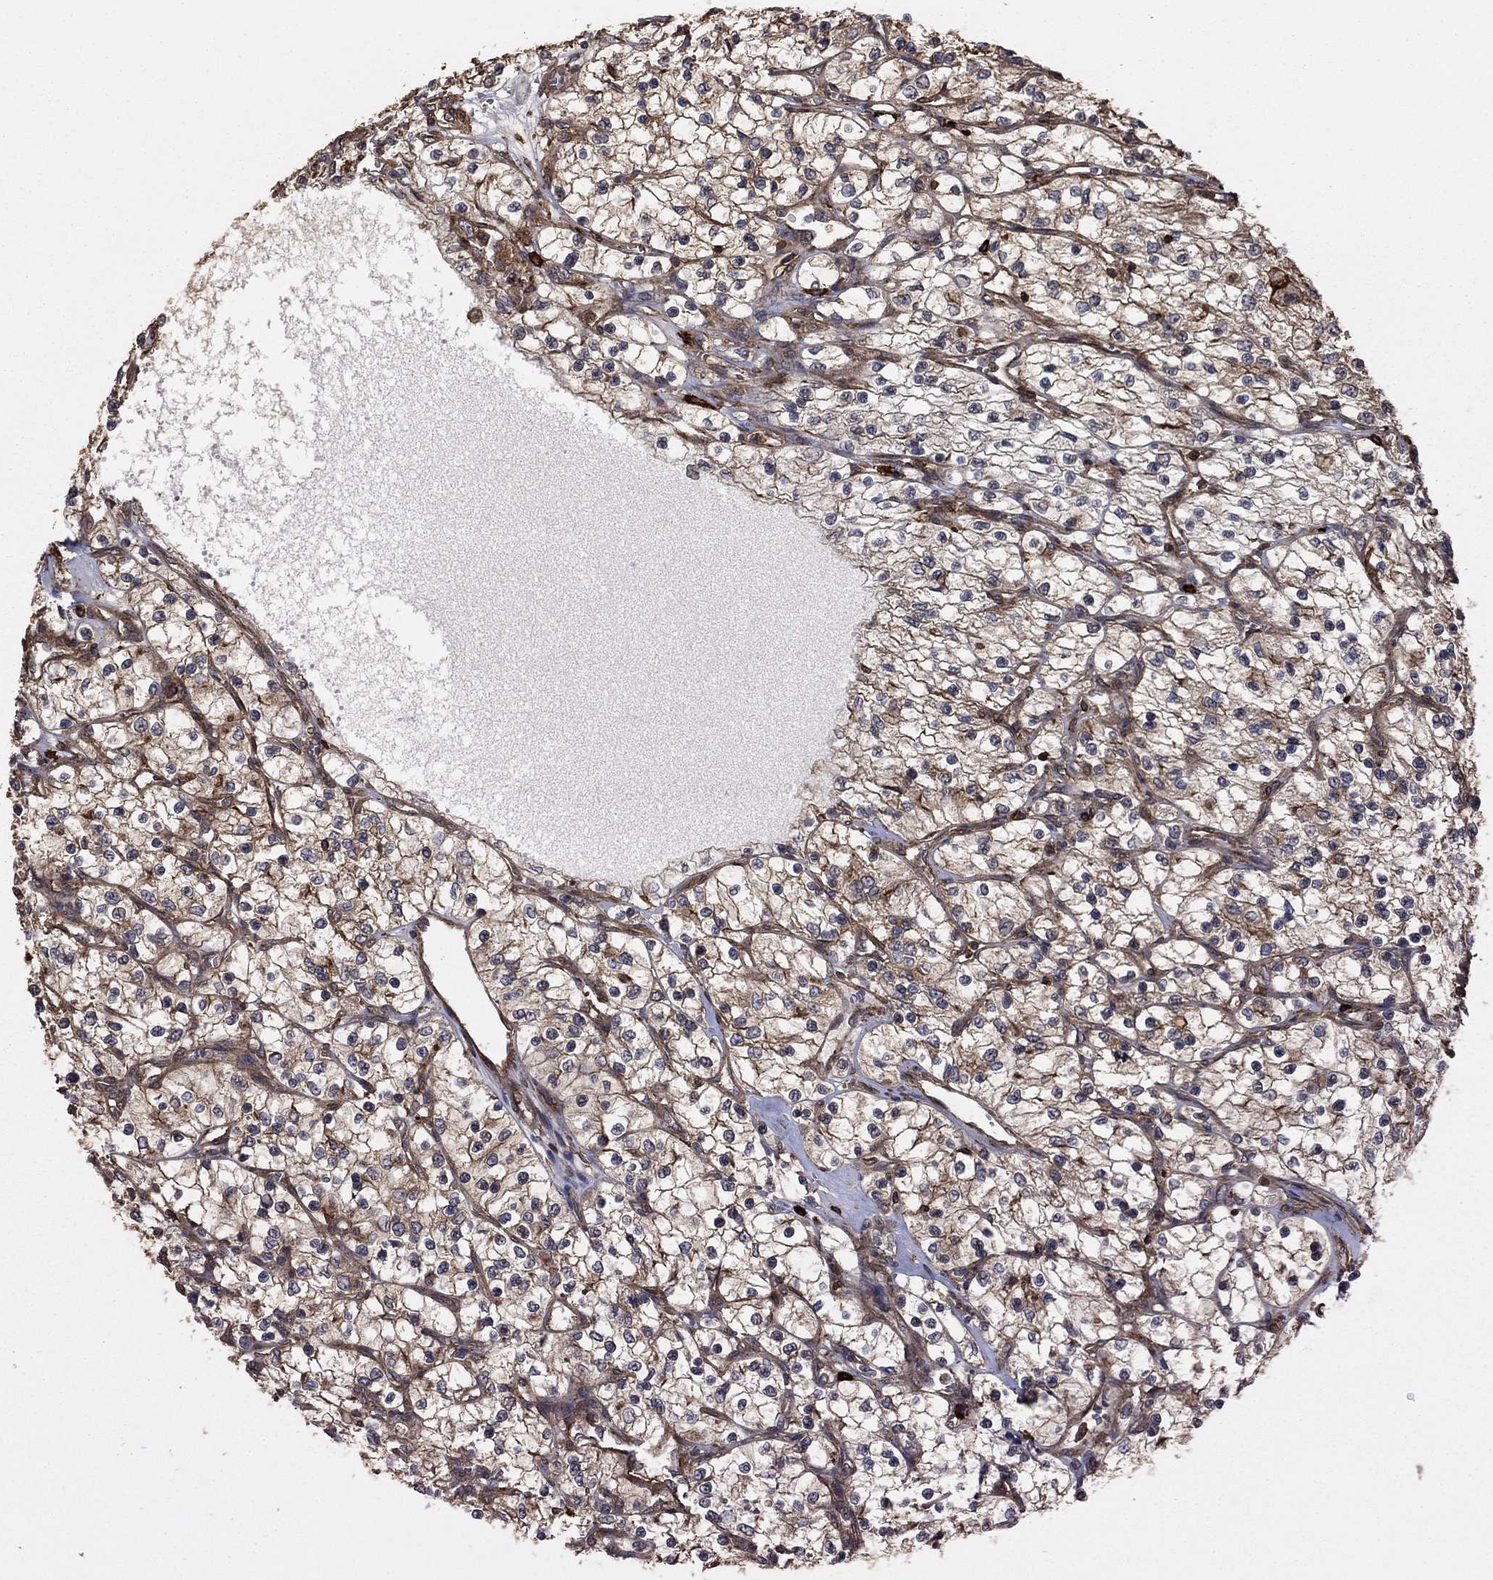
{"staining": {"intensity": "moderate", "quantity": "25%-75%", "location": "cytoplasmic/membranous"}, "tissue": "renal cancer", "cell_type": "Tumor cells", "image_type": "cancer", "snomed": [{"axis": "morphology", "description": "Adenocarcinoma, NOS"}, {"axis": "topography", "description": "Kidney"}], "caption": "Tumor cells reveal moderate cytoplasmic/membranous positivity in about 25%-75% of cells in renal cancer.", "gene": "HABP4", "patient": {"sex": "female", "age": 69}}